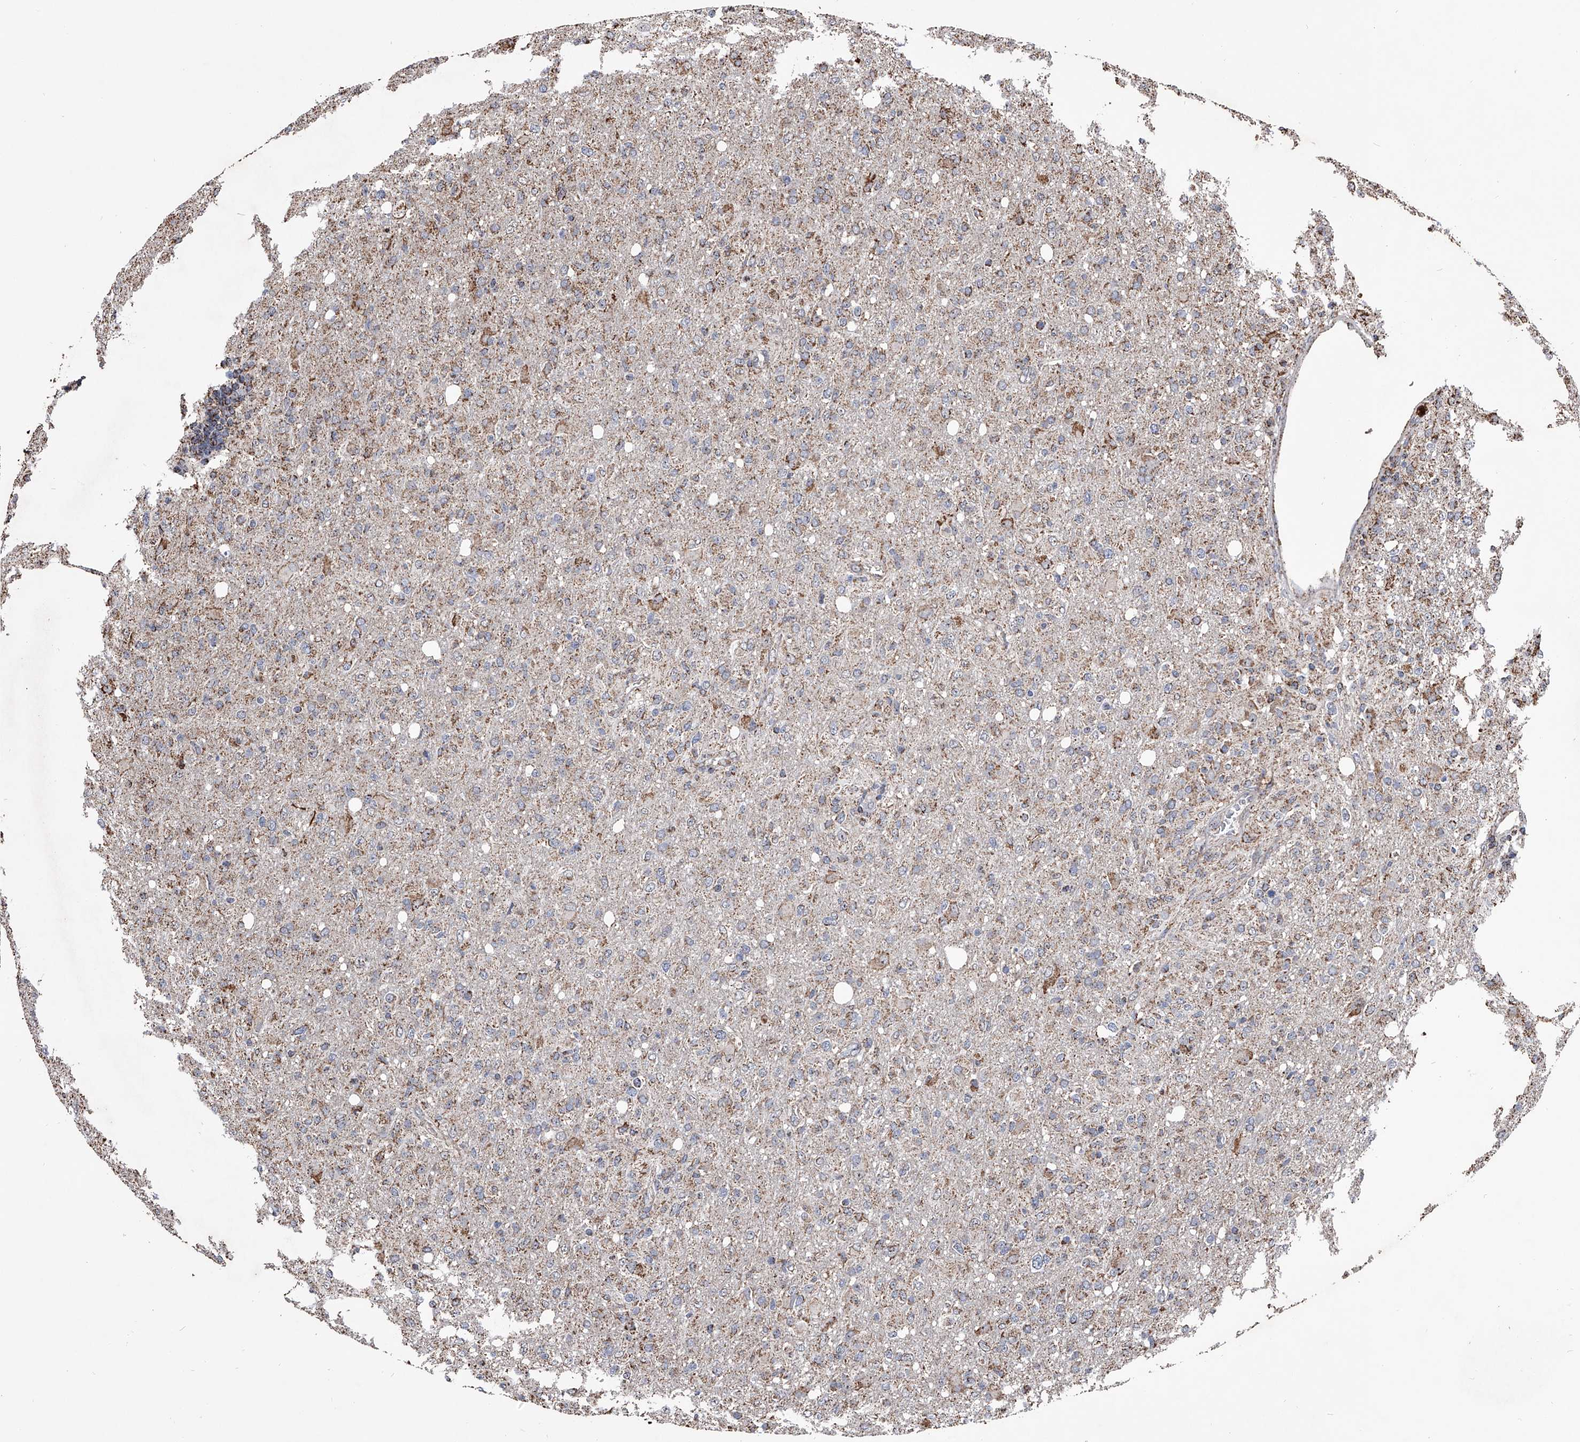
{"staining": {"intensity": "weak", "quantity": "25%-75%", "location": "cytoplasmic/membranous"}, "tissue": "glioma", "cell_type": "Tumor cells", "image_type": "cancer", "snomed": [{"axis": "morphology", "description": "Glioma, malignant, High grade"}, {"axis": "topography", "description": "Brain"}], "caption": "Protein staining of glioma tissue shows weak cytoplasmic/membranous expression in approximately 25%-75% of tumor cells. (Brightfield microscopy of DAB IHC at high magnification).", "gene": "SMPDL3A", "patient": {"sex": "female", "age": 57}}